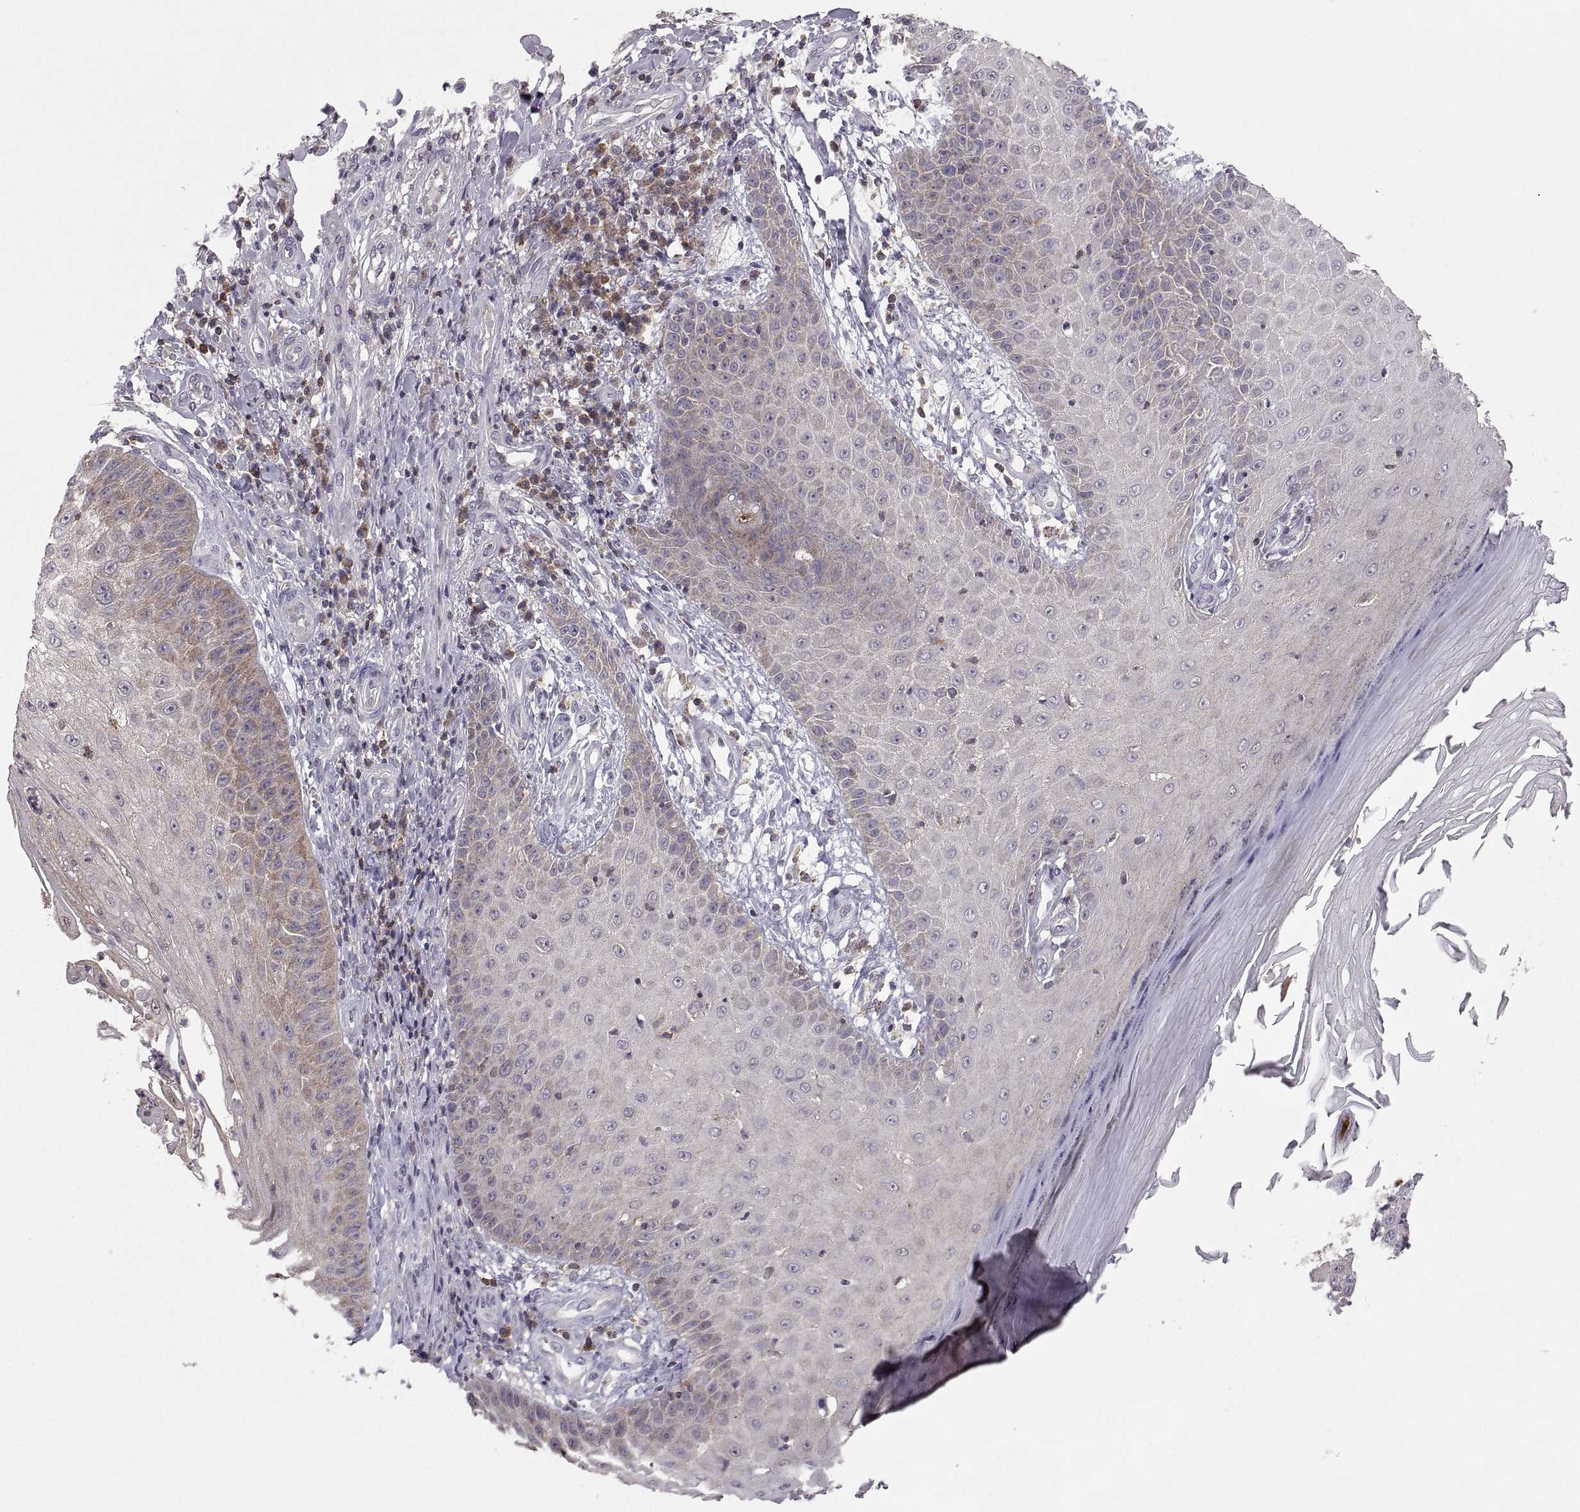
{"staining": {"intensity": "weak", "quantity": "<25%", "location": "cytoplasmic/membranous"}, "tissue": "skin cancer", "cell_type": "Tumor cells", "image_type": "cancer", "snomed": [{"axis": "morphology", "description": "Squamous cell carcinoma, NOS"}, {"axis": "topography", "description": "Skin"}], "caption": "Skin cancer stained for a protein using immunohistochemistry exhibits no expression tumor cells.", "gene": "EZR", "patient": {"sex": "male", "age": 70}}